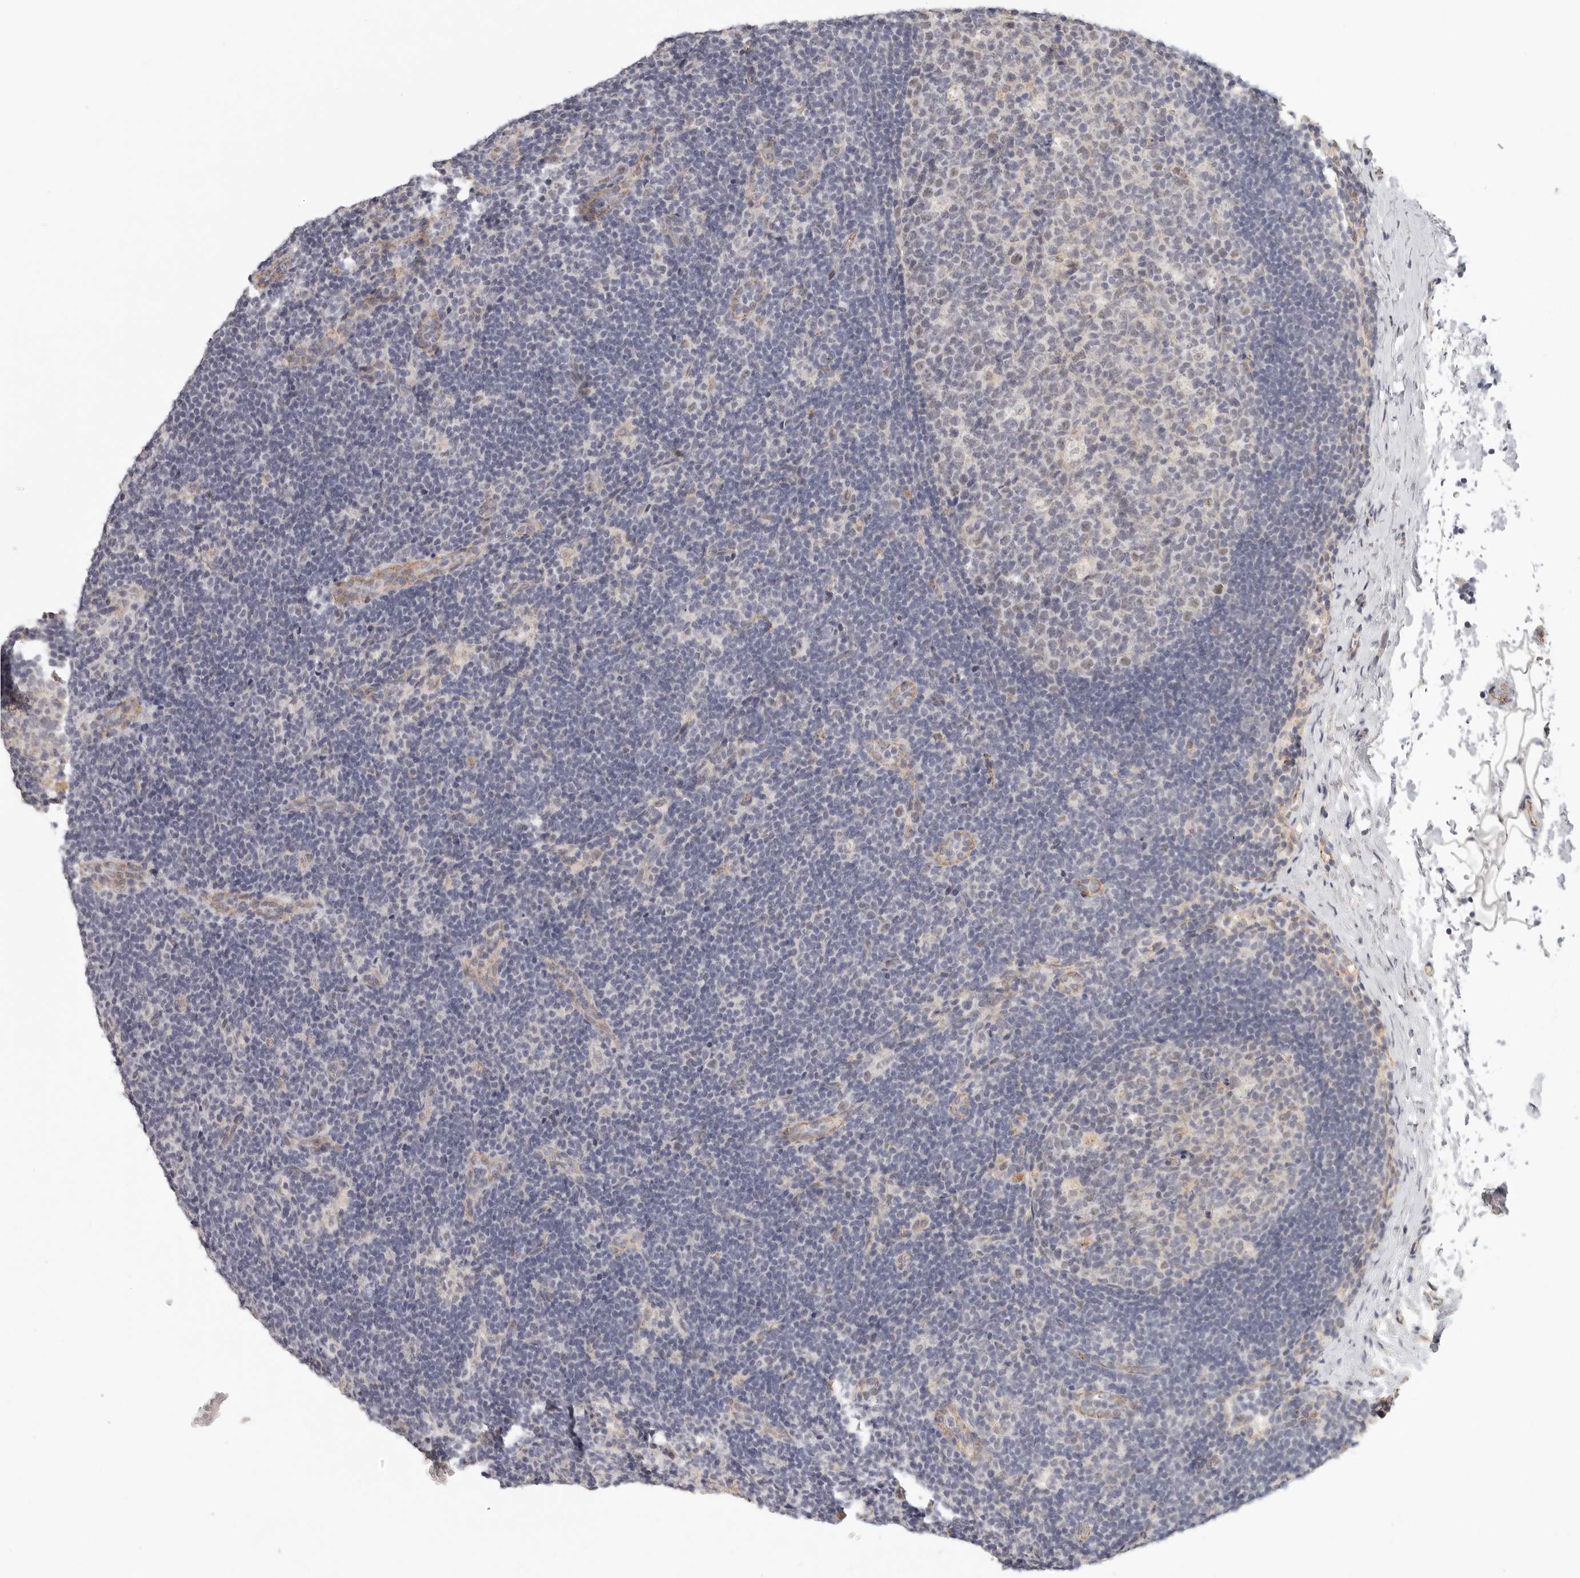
{"staining": {"intensity": "negative", "quantity": "none", "location": "none"}, "tissue": "lymph node", "cell_type": "Germinal center cells", "image_type": "normal", "snomed": [{"axis": "morphology", "description": "Normal tissue, NOS"}, {"axis": "topography", "description": "Lymph node"}], "caption": "Immunohistochemical staining of normal human lymph node reveals no significant expression in germinal center cells. (Immunohistochemistry, brightfield microscopy, high magnification).", "gene": "ANXA9", "patient": {"sex": "female", "age": 22}}